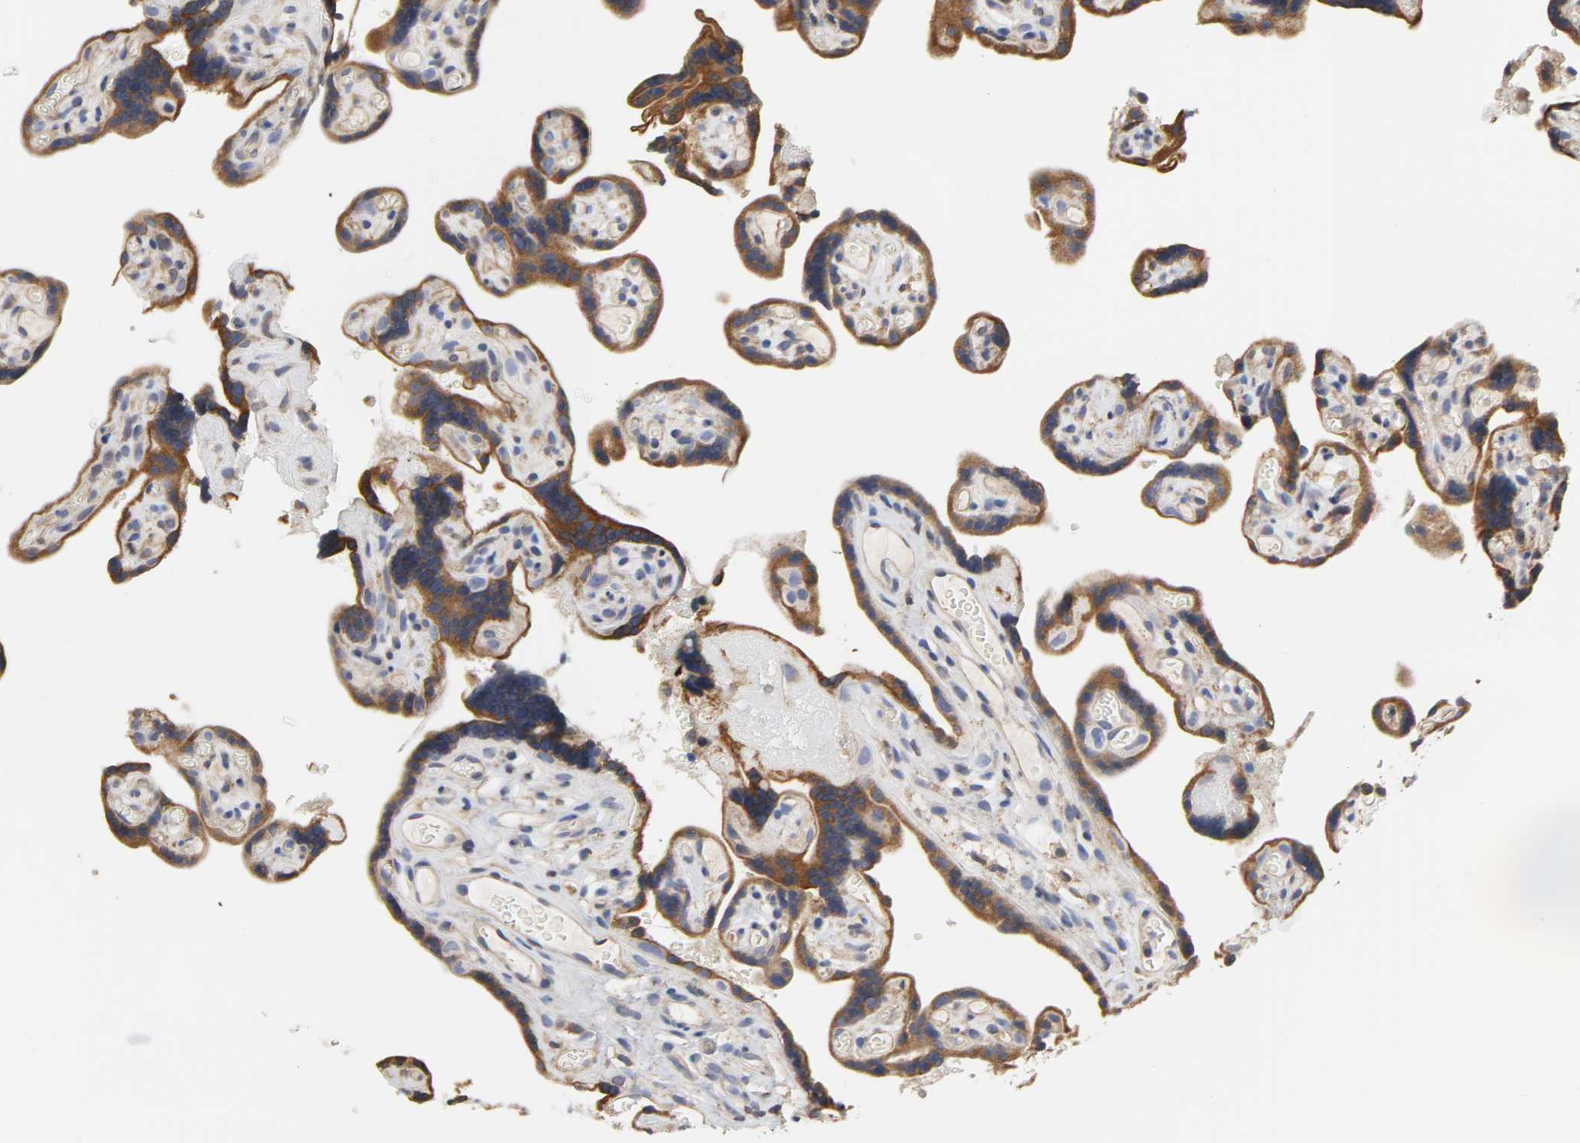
{"staining": {"intensity": "strong", "quantity": ">75%", "location": "cytoplasmic/membranous"}, "tissue": "placenta", "cell_type": "Trophoblastic cells", "image_type": "normal", "snomed": [{"axis": "morphology", "description": "Normal tissue, NOS"}, {"axis": "topography", "description": "Placenta"}], "caption": "About >75% of trophoblastic cells in normal placenta demonstrate strong cytoplasmic/membranous protein expression as visualized by brown immunohistochemical staining.", "gene": "HCK", "patient": {"sex": "female", "age": 30}}